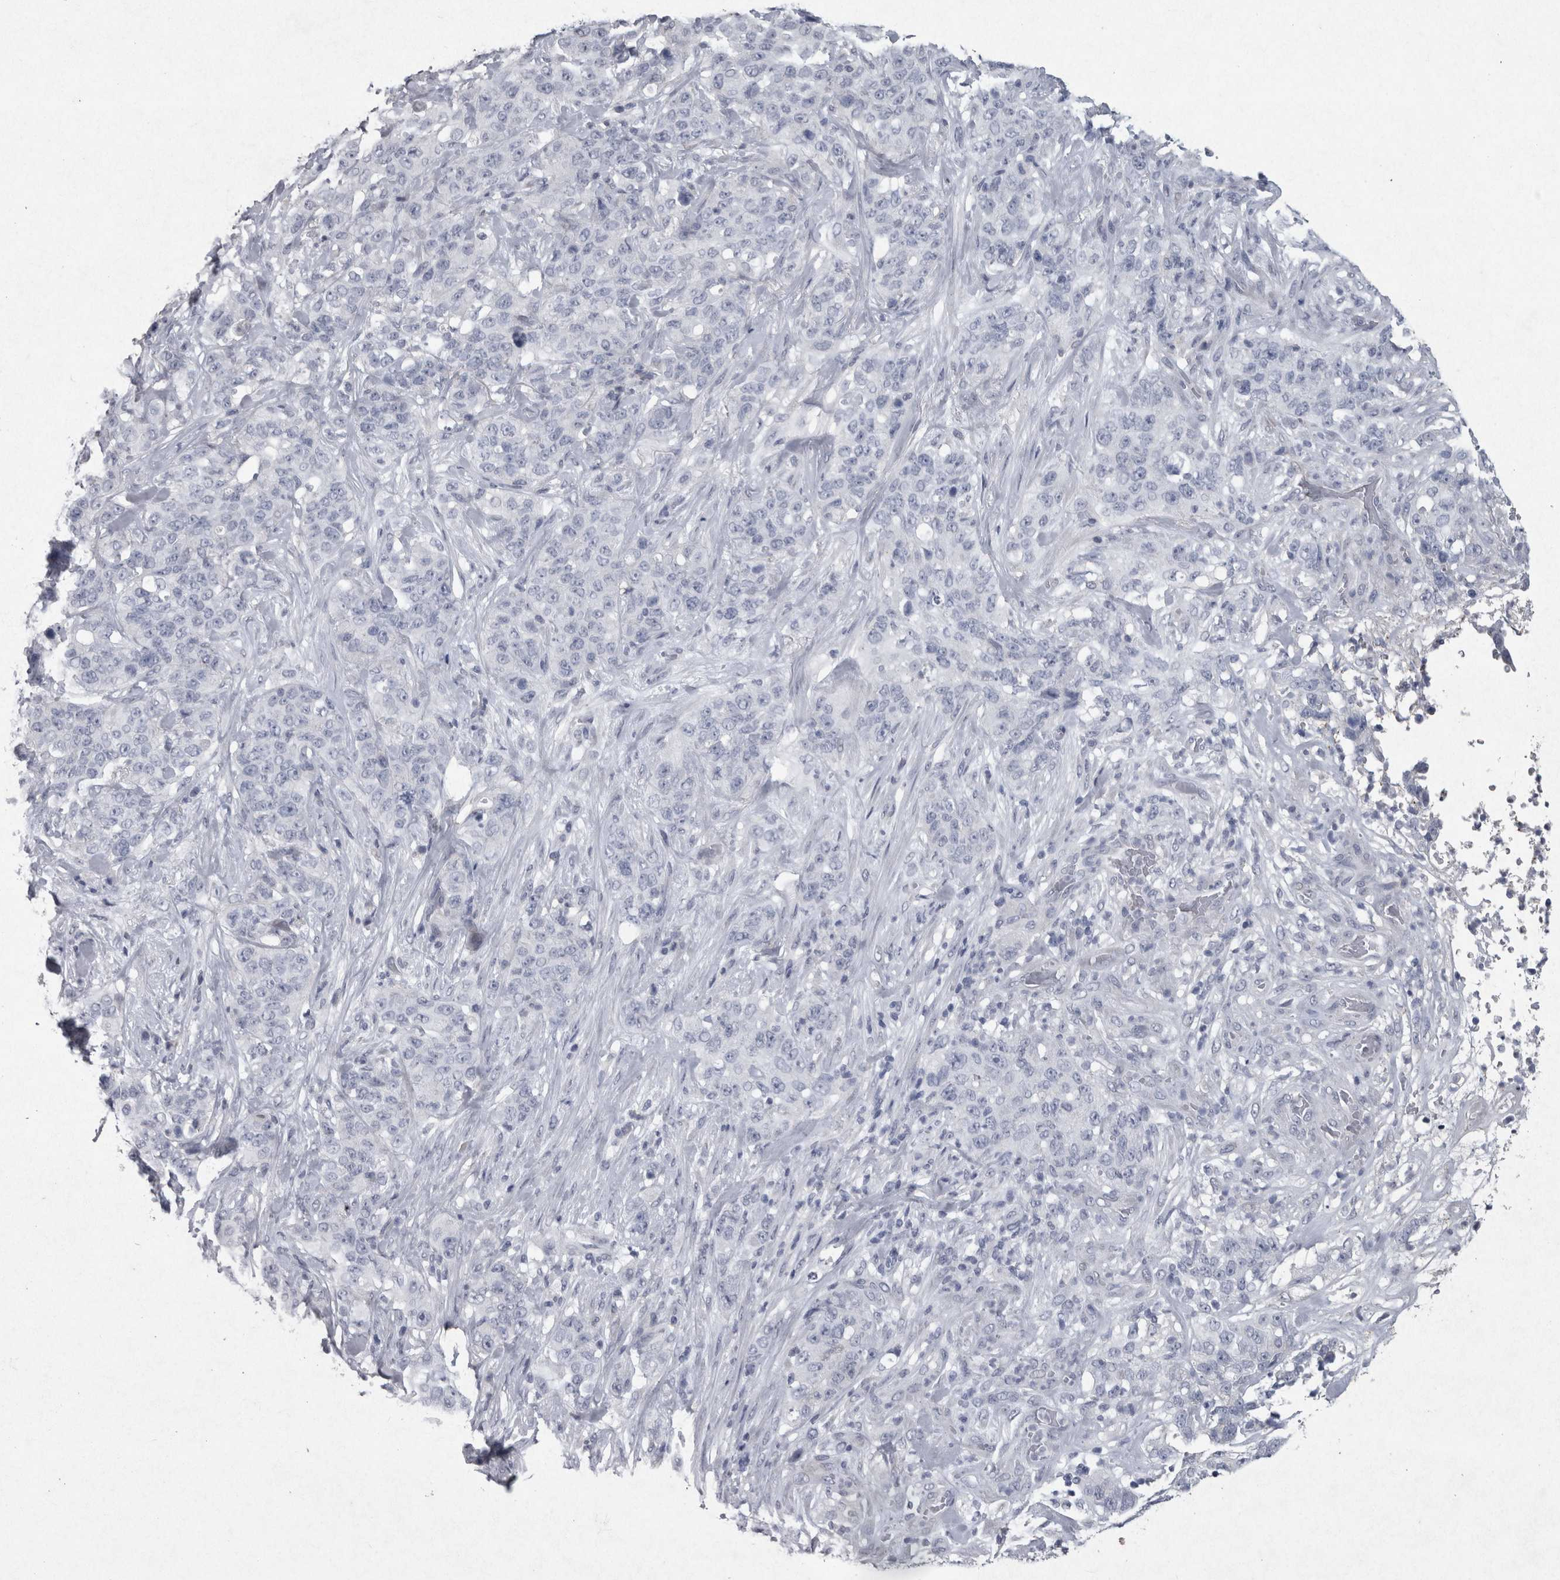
{"staining": {"intensity": "negative", "quantity": "none", "location": "none"}, "tissue": "stomach cancer", "cell_type": "Tumor cells", "image_type": "cancer", "snomed": [{"axis": "morphology", "description": "Adenocarcinoma, NOS"}, {"axis": "topography", "description": "Stomach"}], "caption": "Immunohistochemistry micrograph of human stomach cancer stained for a protein (brown), which demonstrates no expression in tumor cells.", "gene": "PDX1", "patient": {"sex": "male", "age": 48}}